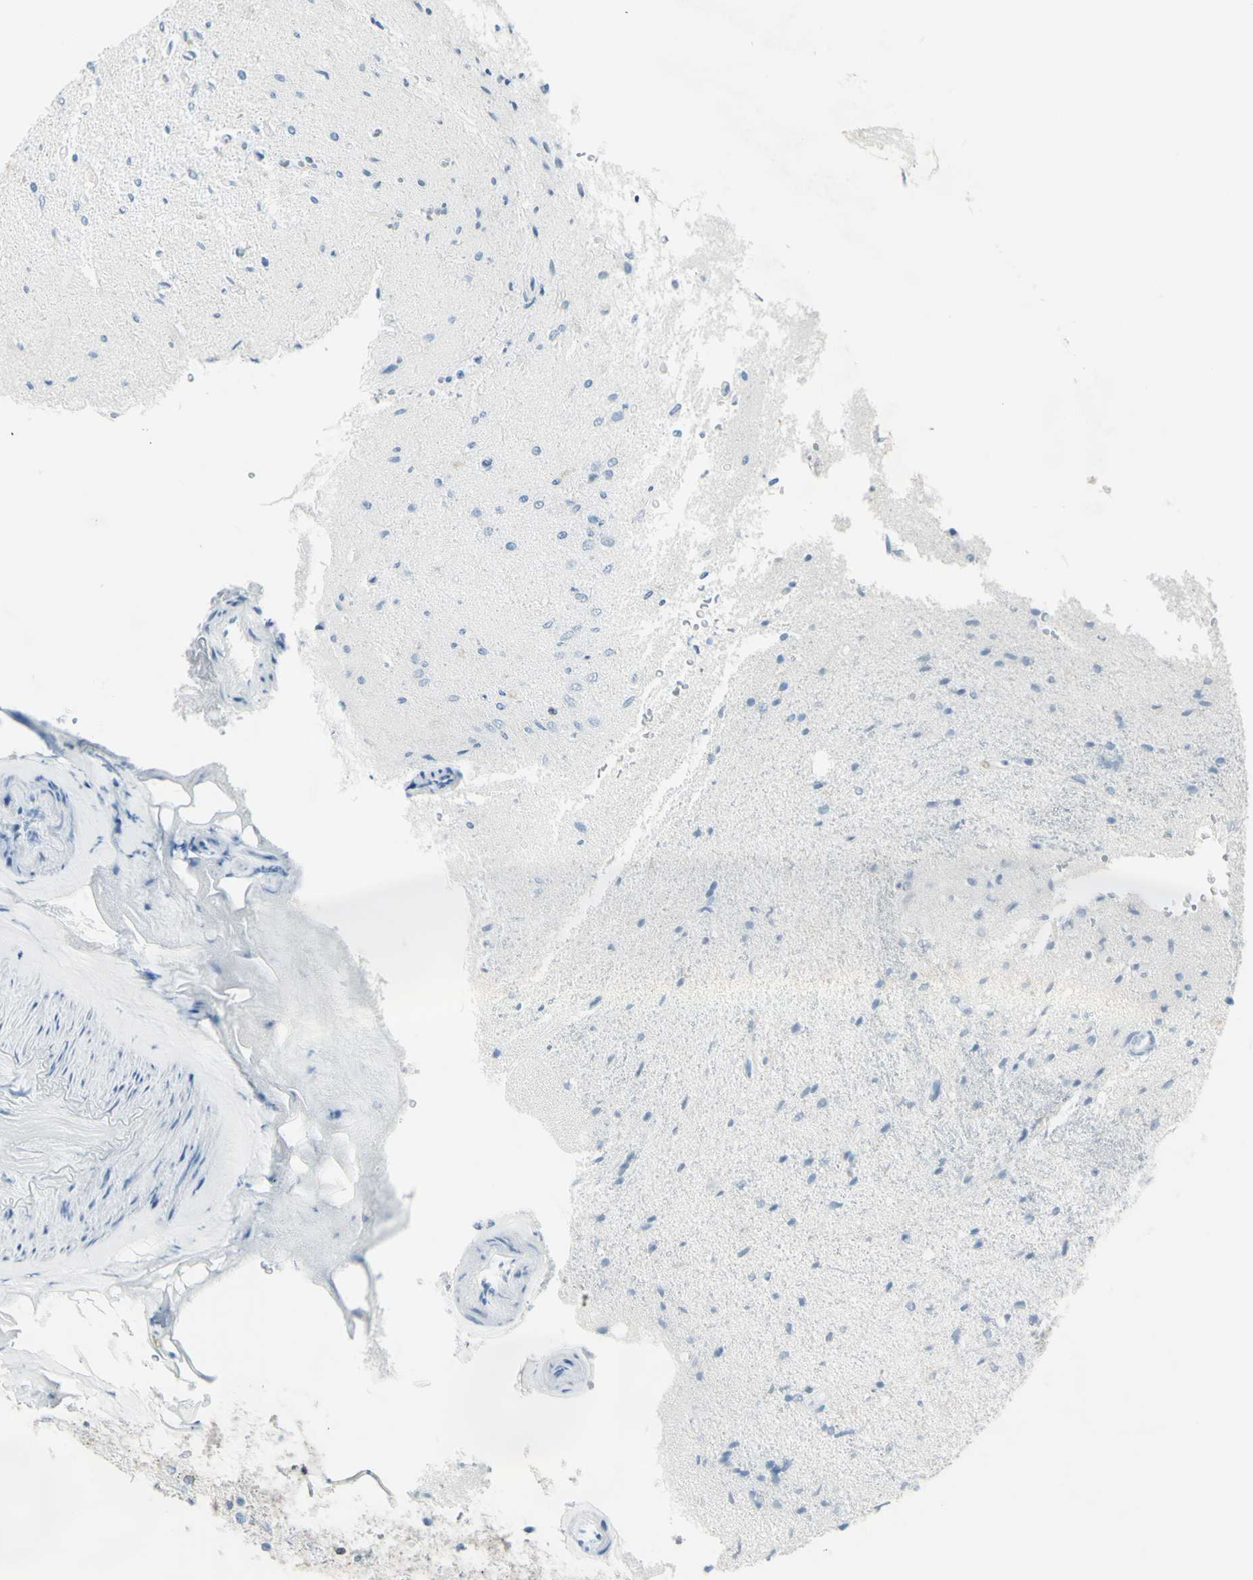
{"staining": {"intensity": "weak", "quantity": "<25%", "location": "cytoplasmic/membranous"}, "tissue": "glioma", "cell_type": "Tumor cells", "image_type": "cancer", "snomed": [{"axis": "morphology", "description": "Glioma, malignant, Low grade"}, {"axis": "topography", "description": "Brain"}], "caption": "An immunohistochemistry (IHC) micrograph of malignant low-grade glioma is shown. There is no staining in tumor cells of malignant low-grade glioma.", "gene": "NRG1", "patient": {"sex": "male", "age": 77}}